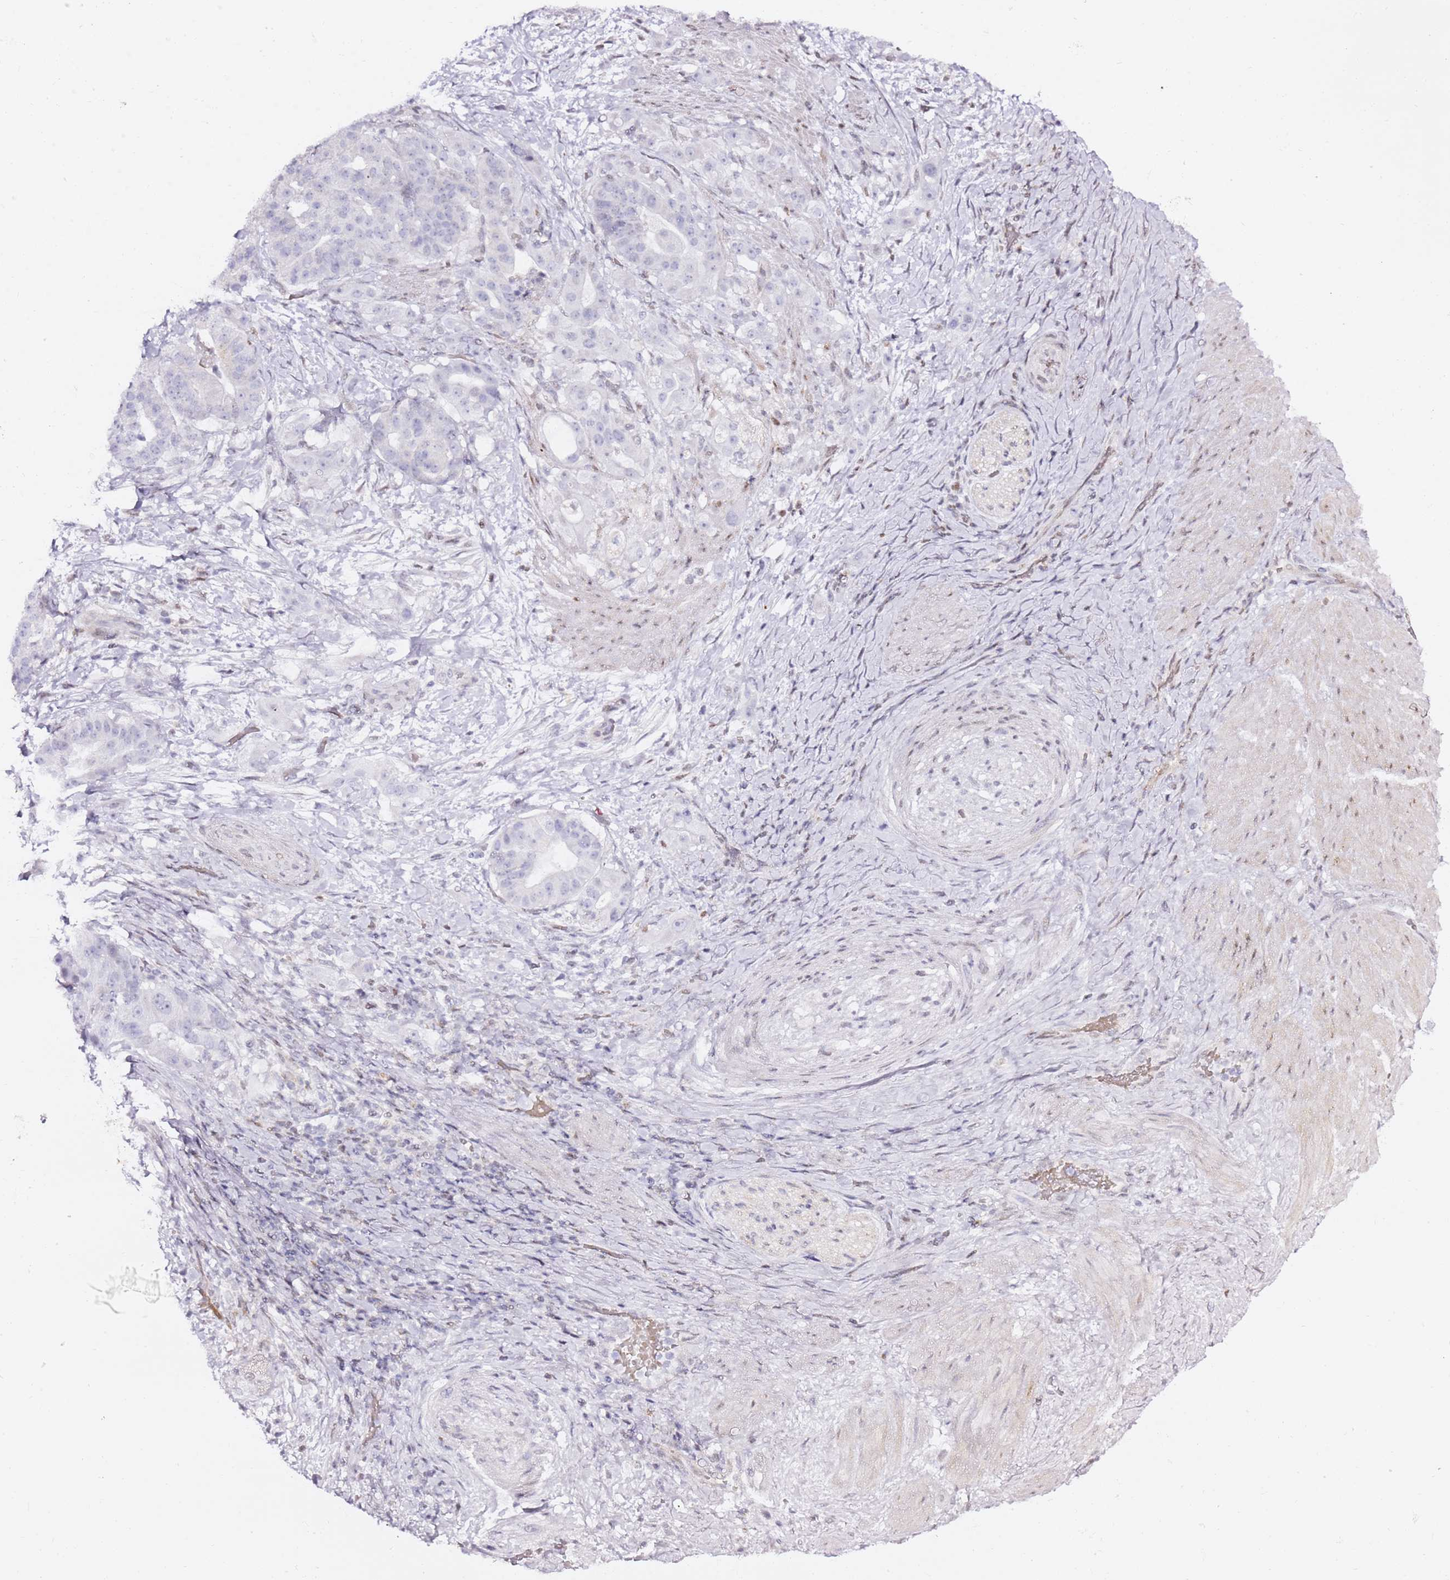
{"staining": {"intensity": "negative", "quantity": "none", "location": "none"}, "tissue": "stomach cancer", "cell_type": "Tumor cells", "image_type": "cancer", "snomed": [{"axis": "morphology", "description": "Adenocarcinoma, NOS"}, {"axis": "topography", "description": "Stomach"}], "caption": "Protein analysis of stomach cancer (adenocarcinoma) exhibits no significant staining in tumor cells. Brightfield microscopy of immunohistochemistry (IHC) stained with DAB (3,3'-diaminobenzidine) (brown) and hematoxylin (blue), captured at high magnification.", "gene": "GBP2", "patient": {"sex": "male", "age": 48}}